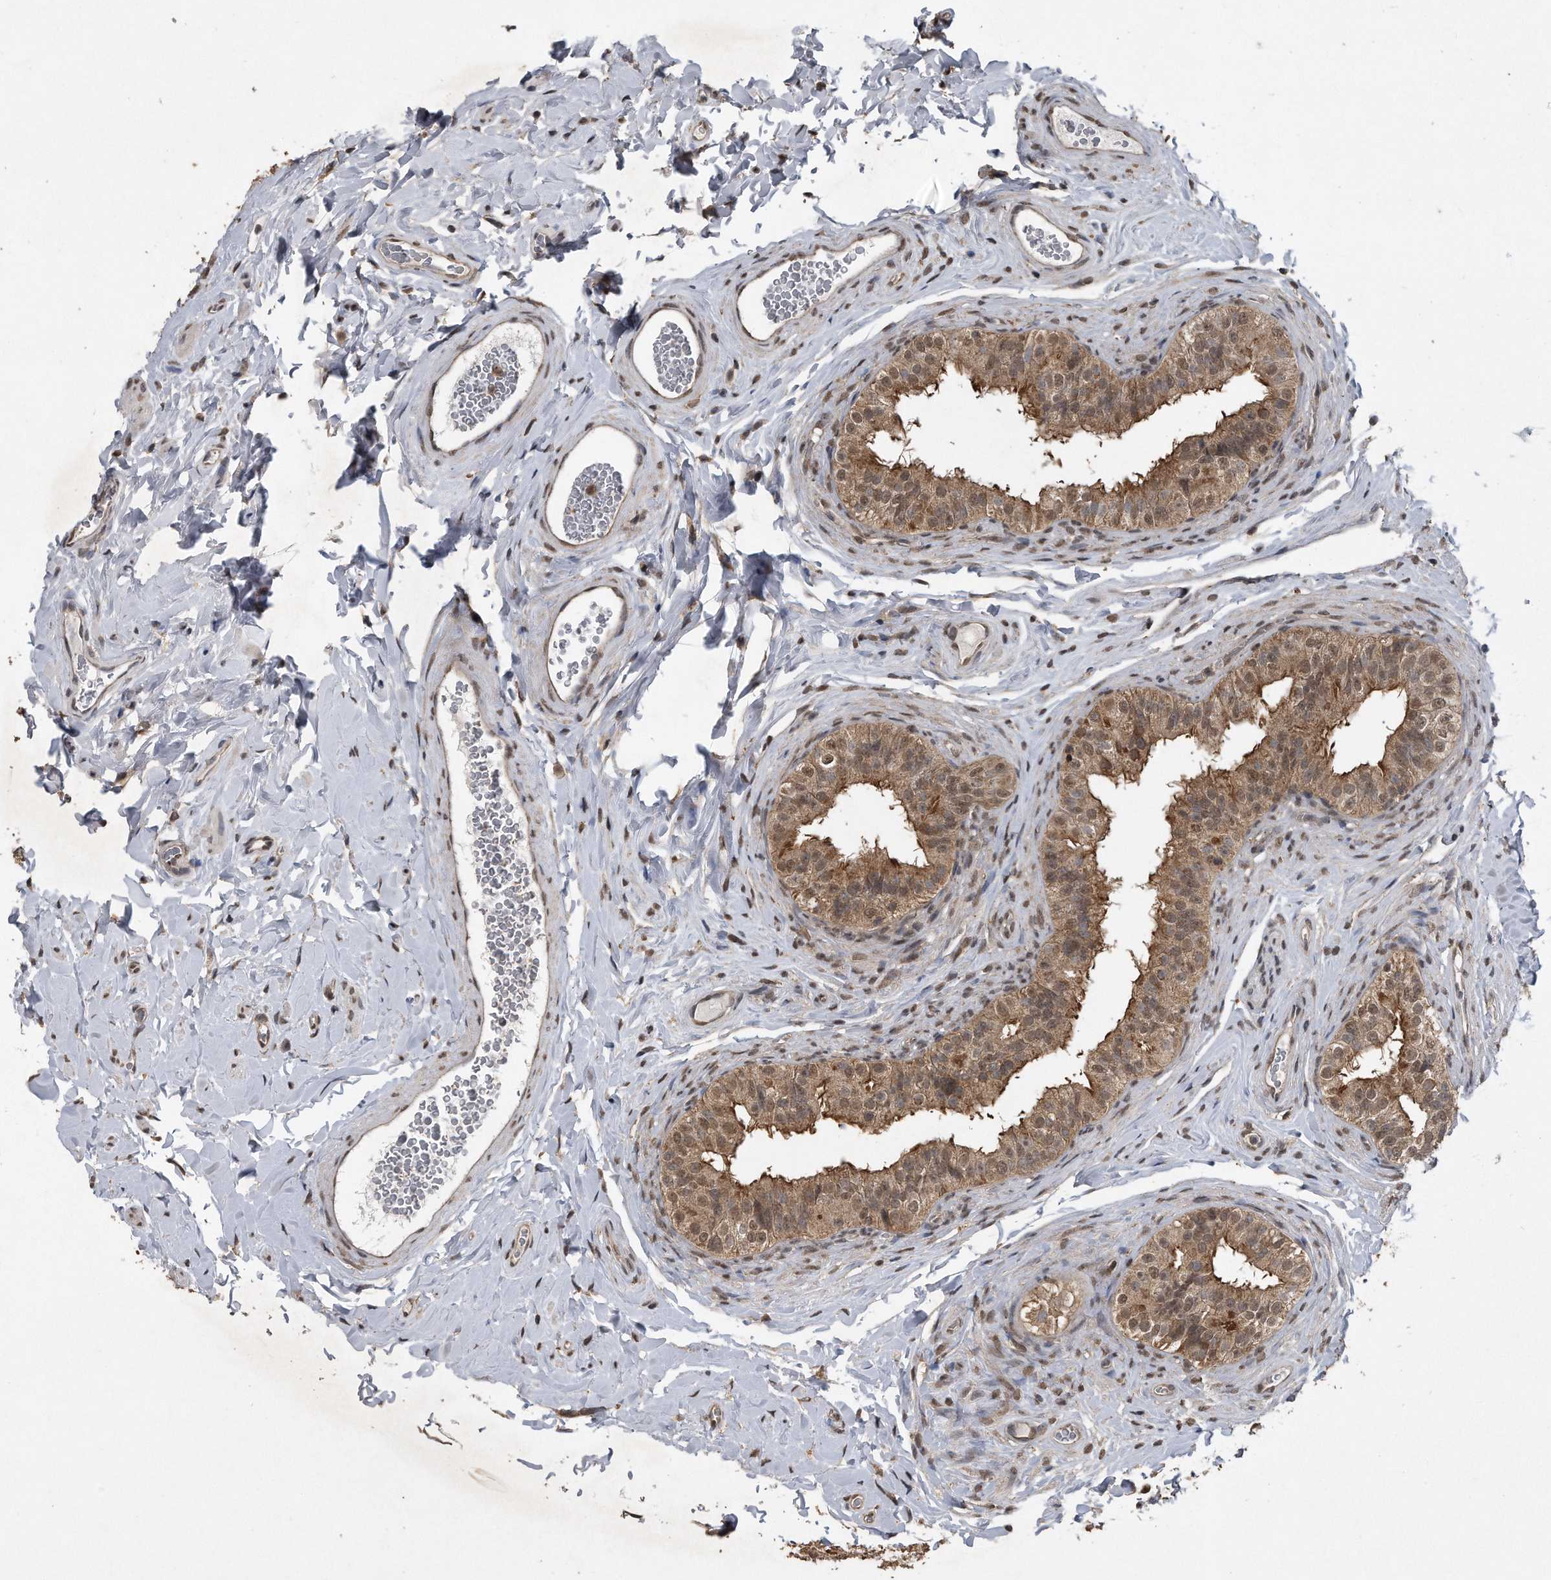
{"staining": {"intensity": "moderate", "quantity": ">75%", "location": "cytoplasmic/membranous,nuclear"}, "tissue": "epididymis", "cell_type": "Glandular cells", "image_type": "normal", "snomed": [{"axis": "morphology", "description": "Normal tissue, NOS"}, {"axis": "topography", "description": "Epididymis"}], "caption": "The immunohistochemical stain labels moderate cytoplasmic/membranous,nuclear expression in glandular cells of normal epididymis. (brown staining indicates protein expression, while blue staining denotes nuclei).", "gene": "CRYZL1", "patient": {"sex": "male", "age": 49}}